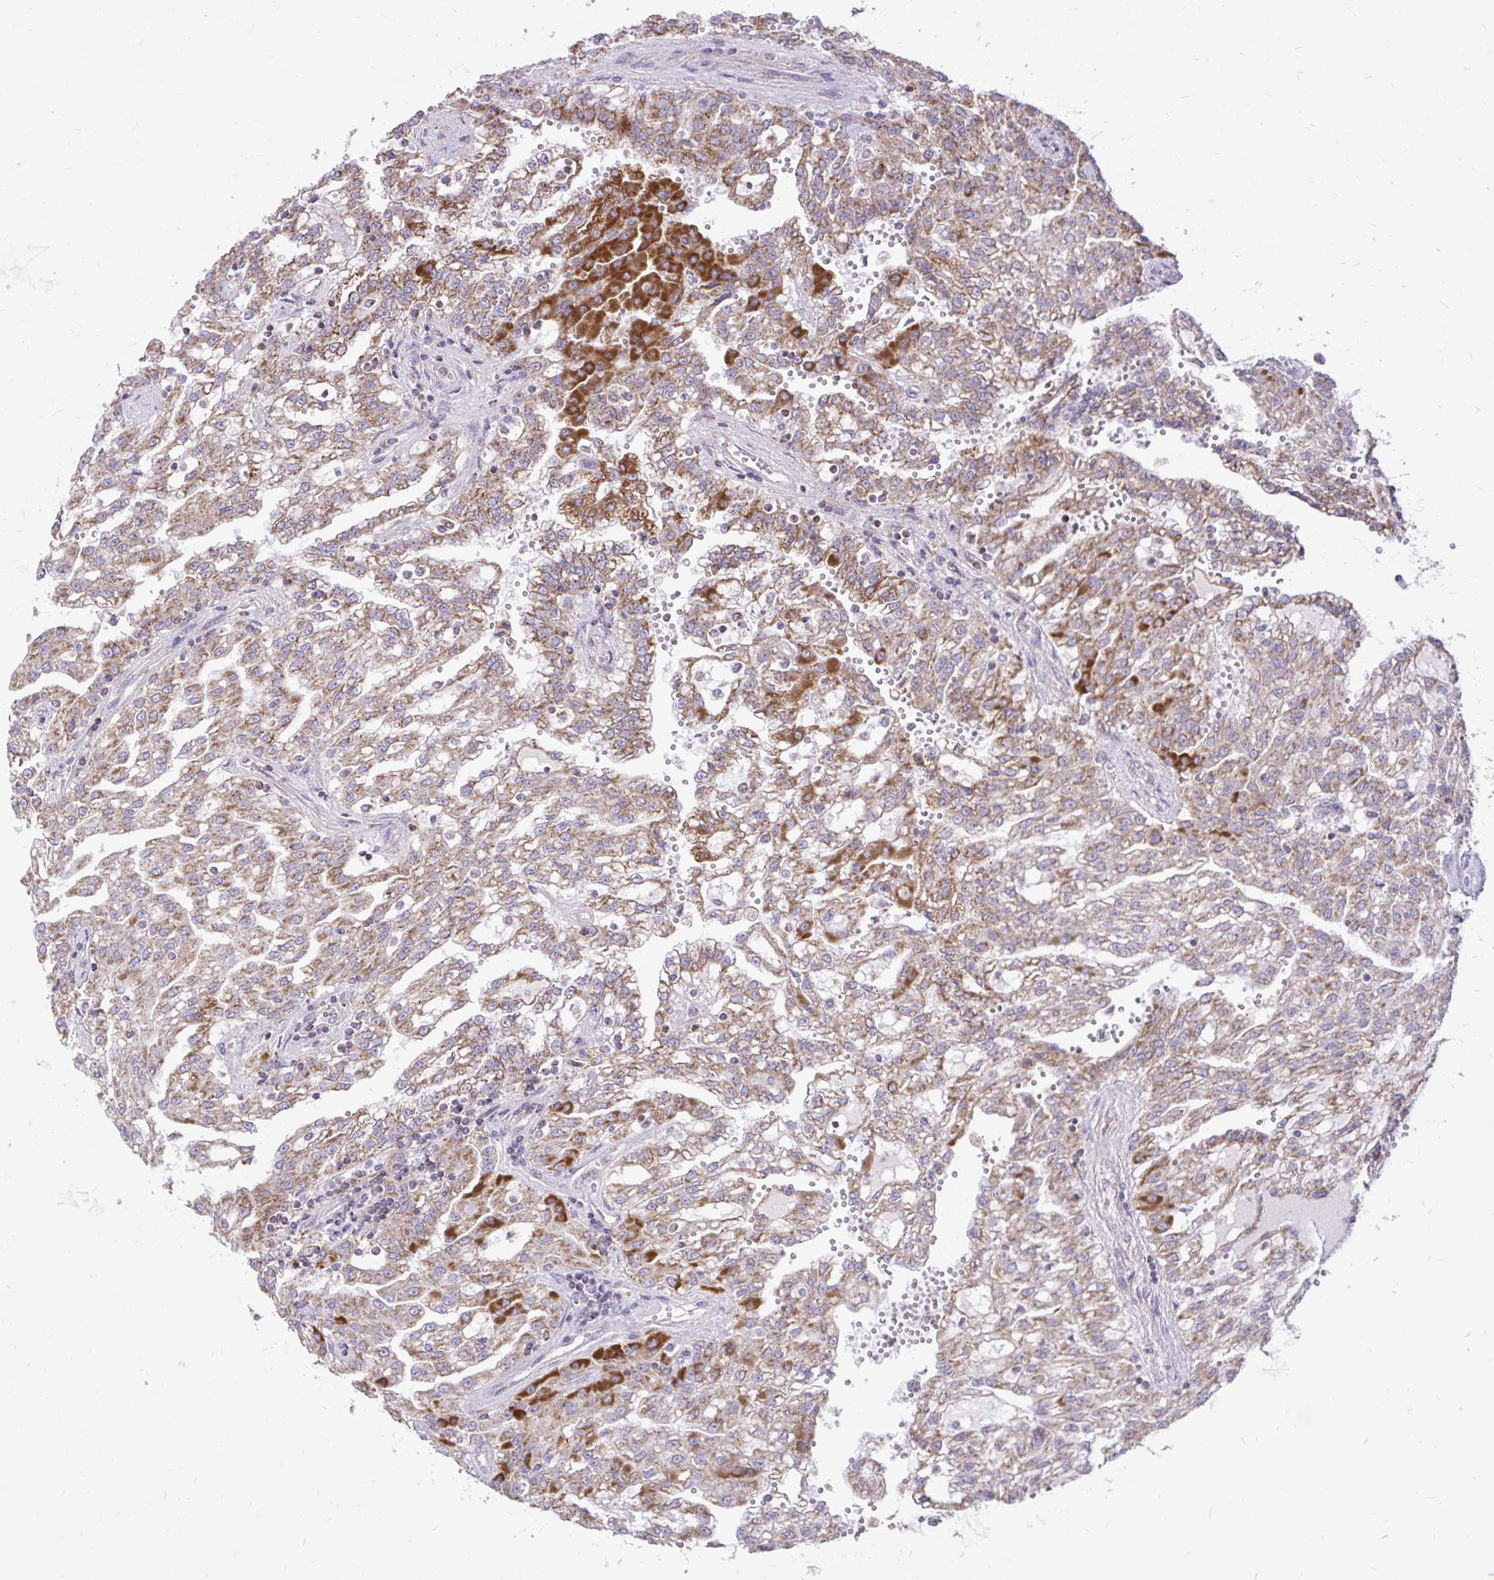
{"staining": {"intensity": "strong", "quantity": "<25%", "location": "cytoplasmic/membranous"}, "tissue": "renal cancer", "cell_type": "Tumor cells", "image_type": "cancer", "snomed": [{"axis": "morphology", "description": "Adenocarcinoma, NOS"}, {"axis": "topography", "description": "Kidney"}], "caption": "This is an image of immunohistochemistry (IHC) staining of renal cancer (adenocarcinoma), which shows strong staining in the cytoplasmic/membranous of tumor cells.", "gene": "SPTBN2", "patient": {"sex": "male", "age": 63}}